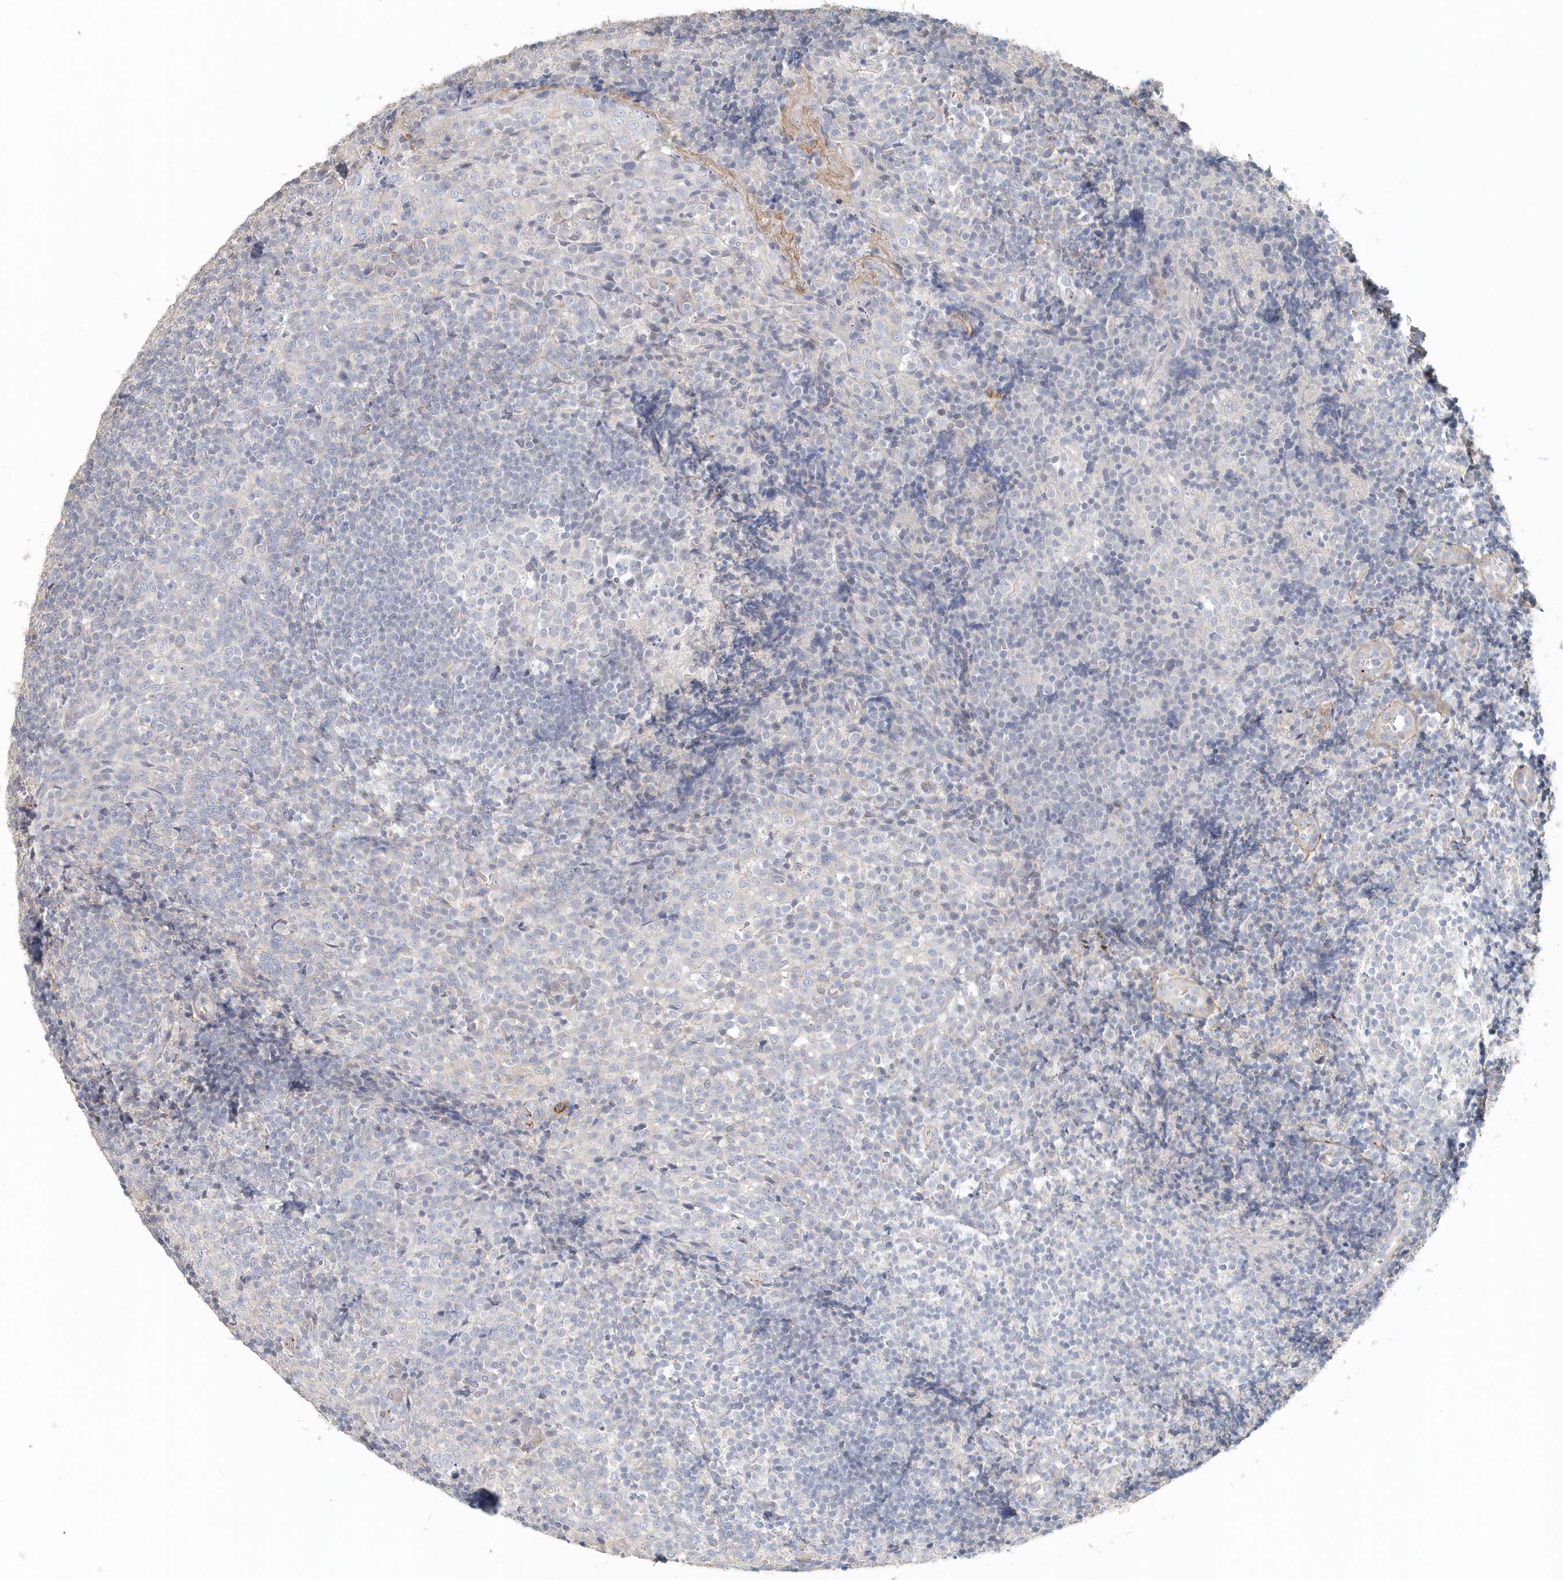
{"staining": {"intensity": "negative", "quantity": "none", "location": "none"}, "tissue": "tonsil", "cell_type": "Germinal center cells", "image_type": "normal", "snomed": [{"axis": "morphology", "description": "Normal tissue, NOS"}, {"axis": "topography", "description": "Tonsil"}], "caption": "DAB immunohistochemical staining of unremarkable human tonsil reveals no significant staining in germinal center cells. The staining was performed using DAB (3,3'-diaminobenzidine) to visualize the protein expression in brown, while the nuclei were stained in blue with hematoxylin (Magnification: 20x).", "gene": "MMRN1", "patient": {"sex": "female", "age": 19}}